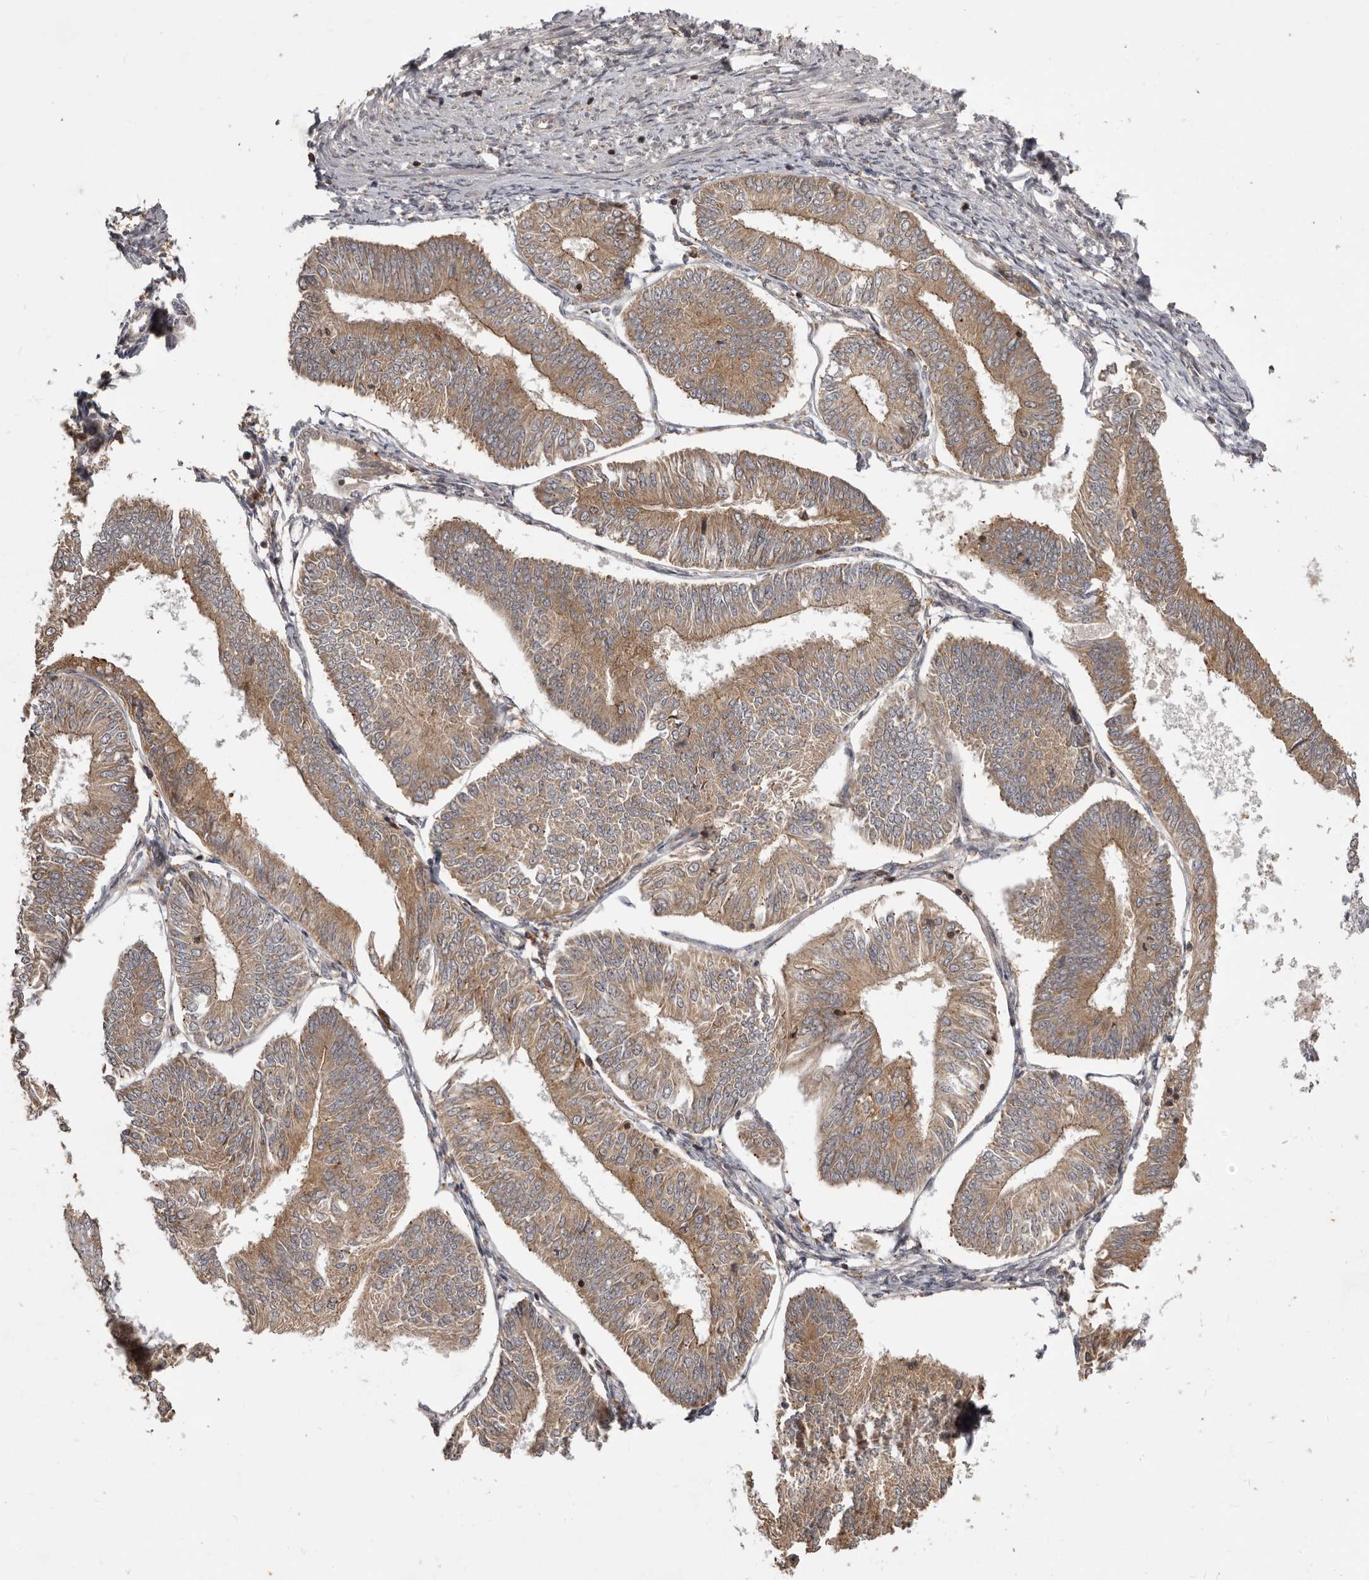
{"staining": {"intensity": "moderate", "quantity": ">75%", "location": "cytoplasmic/membranous"}, "tissue": "endometrial cancer", "cell_type": "Tumor cells", "image_type": "cancer", "snomed": [{"axis": "morphology", "description": "Adenocarcinoma, NOS"}, {"axis": "topography", "description": "Endometrium"}], "caption": "The micrograph displays immunohistochemical staining of adenocarcinoma (endometrial). There is moderate cytoplasmic/membranous expression is seen in about >75% of tumor cells. (Stains: DAB (3,3'-diaminobenzidine) in brown, nuclei in blue, Microscopy: brightfield microscopy at high magnification).", "gene": "RNF187", "patient": {"sex": "female", "age": 58}}